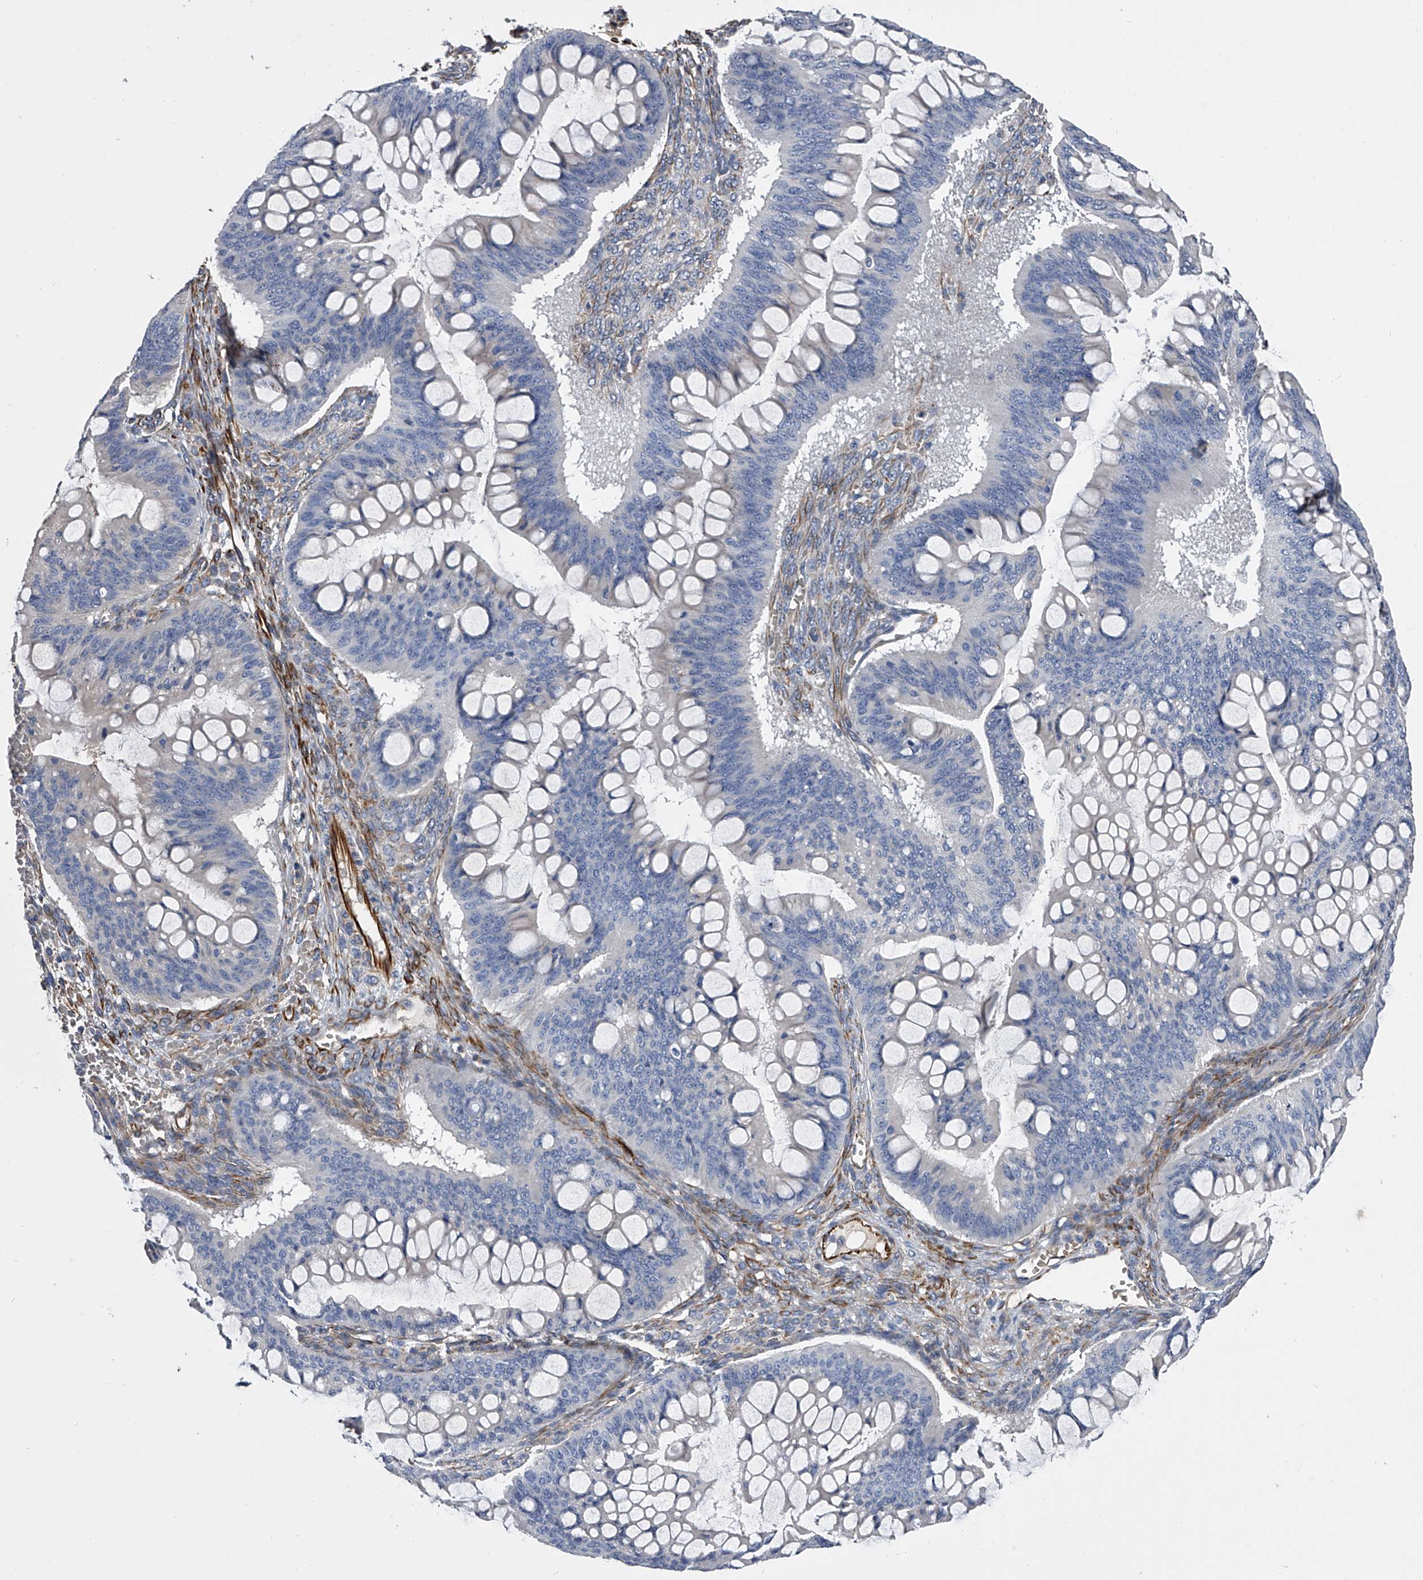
{"staining": {"intensity": "negative", "quantity": "none", "location": "none"}, "tissue": "ovarian cancer", "cell_type": "Tumor cells", "image_type": "cancer", "snomed": [{"axis": "morphology", "description": "Cystadenocarcinoma, mucinous, NOS"}, {"axis": "topography", "description": "Ovary"}], "caption": "The image exhibits no significant staining in tumor cells of ovarian mucinous cystadenocarcinoma.", "gene": "EFCAB7", "patient": {"sex": "female", "age": 73}}